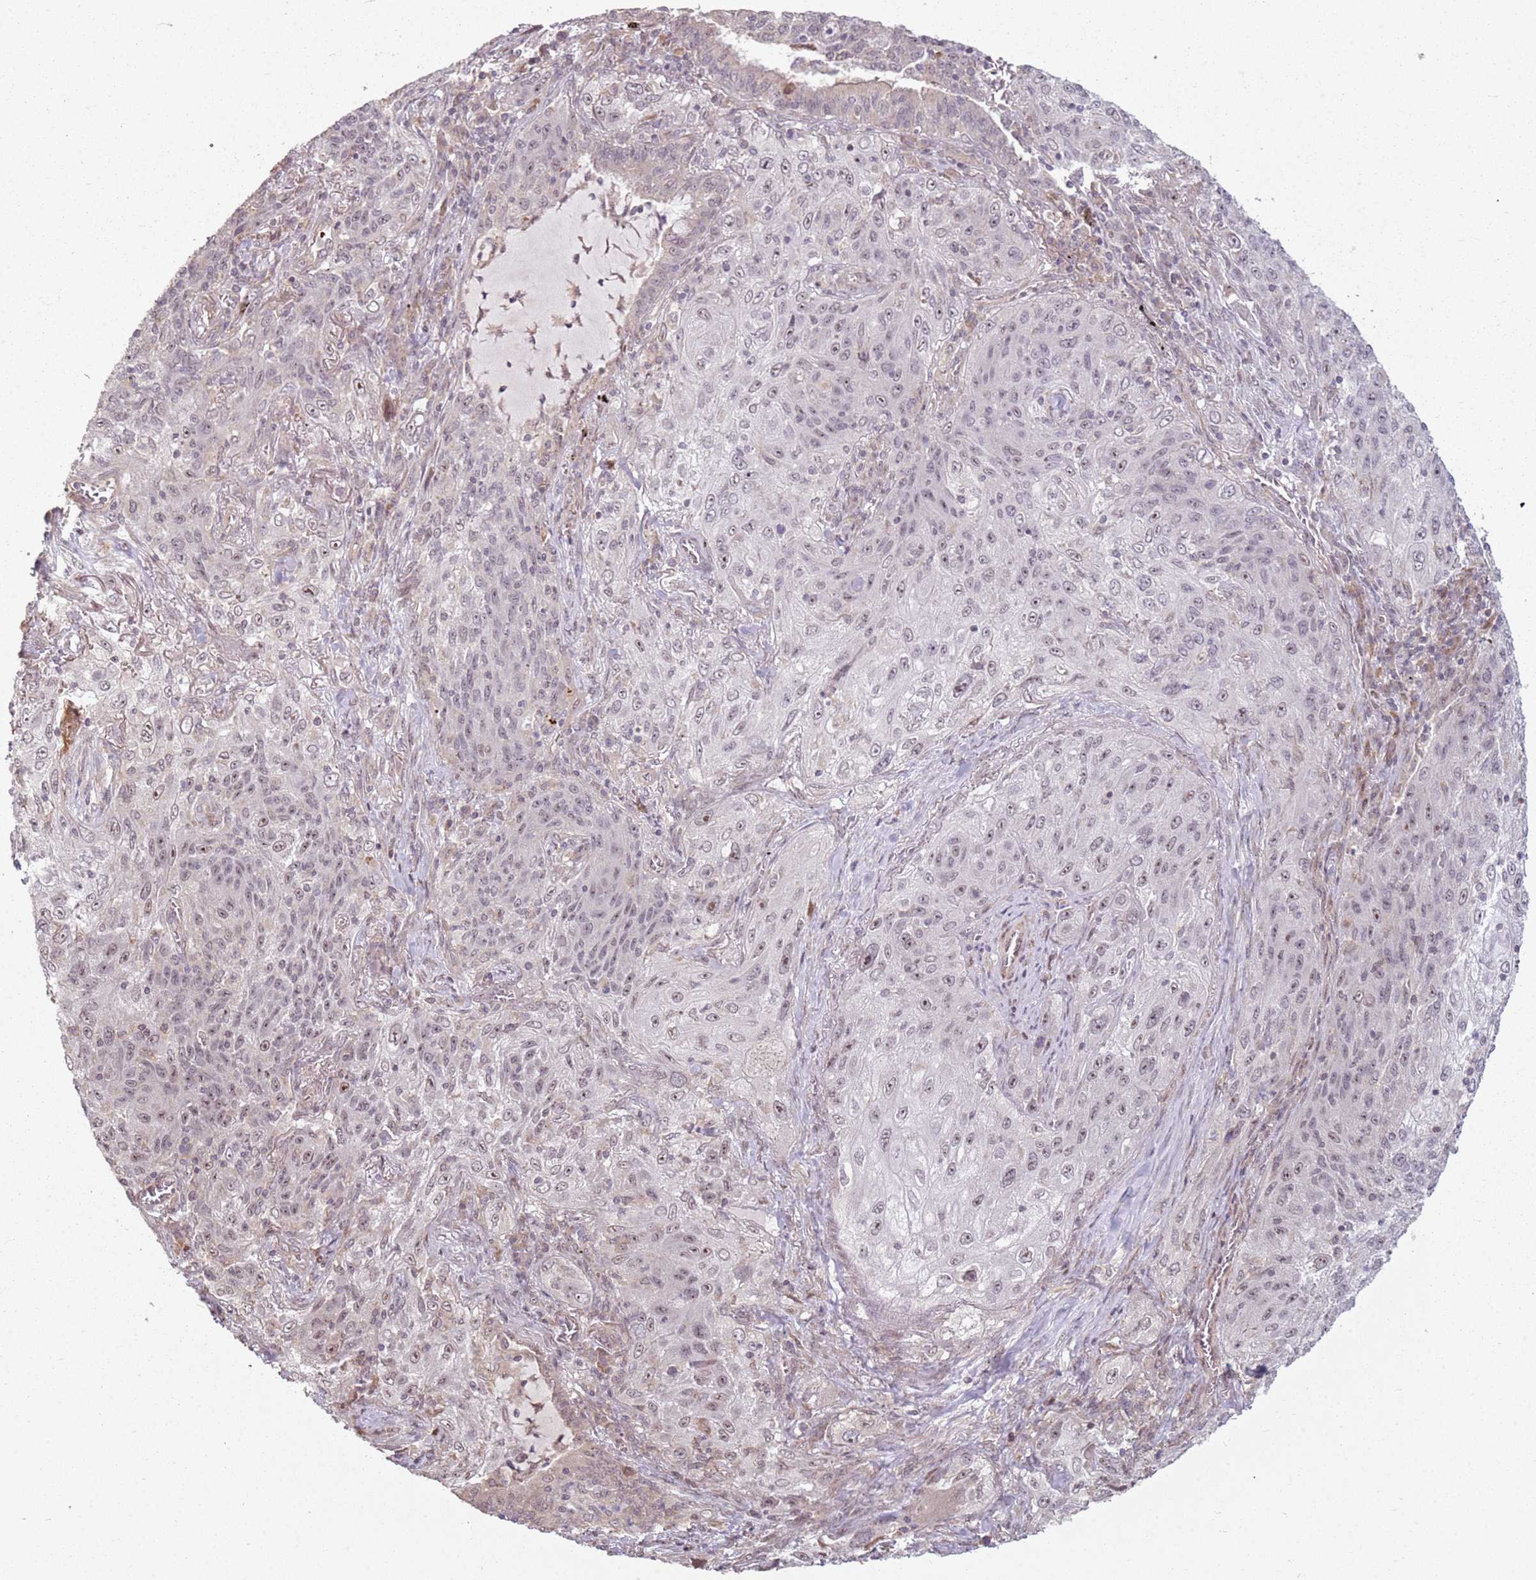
{"staining": {"intensity": "weak", "quantity": "25%-75%", "location": "nuclear"}, "tissue": "lung cancer", "cell_type": "Tumor cells", "image_type": "cancer", "snomed": [{"axis": "morphology", "description": "Squamous cell carcinoma, NOS"}, {"axis": "topography", "description": "Lung"}], "caption": "This histopathology image exhibits immunohistochemistry (IHC) staining of squamous cell carcinoma (lung), with low weak nuclear expression in approximately 25%-75% of tumor cells.", "gene": "CHURC1", "patient": {"sex": "female", "age": 69}}